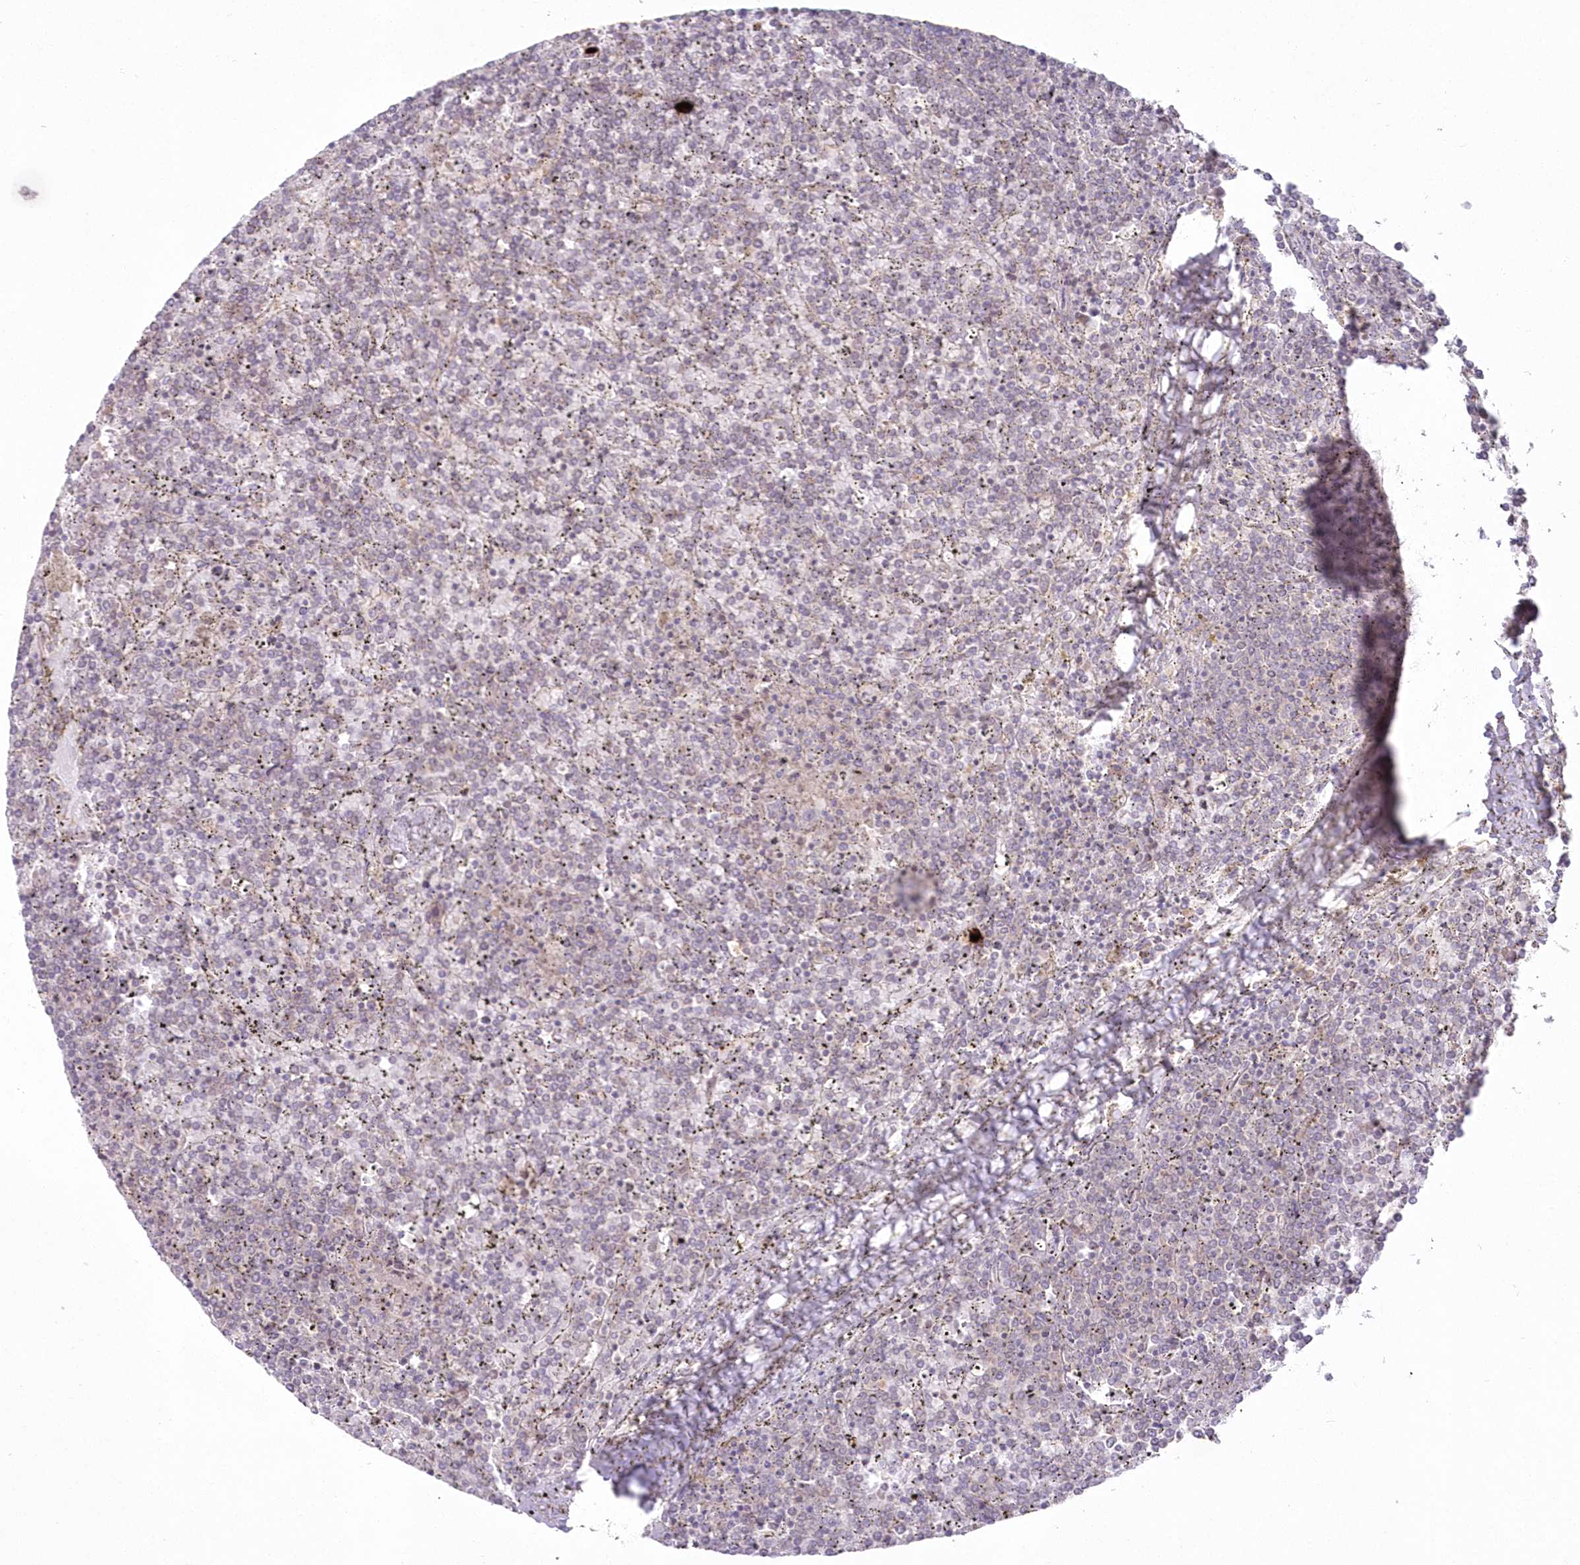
{"staining": {"intensity": "weak", "quantity": "<25%", "location": "cytoplasmic/membranous"}, "tissue": "lymphoma", "cell_type": "Tumor cells", "image_type": "cancer", "snomed": [{"axis": "morphology", "description": "Malignant lymphoma, non-Hodgkin's type, Low grade"}, {"axis": "topography", "description": "Spleen"}], "caption": "Tumor cells show no significant staining in lymphoma.", "gene": "ARSB", "patient": {"sex": "female", "age": 19}}